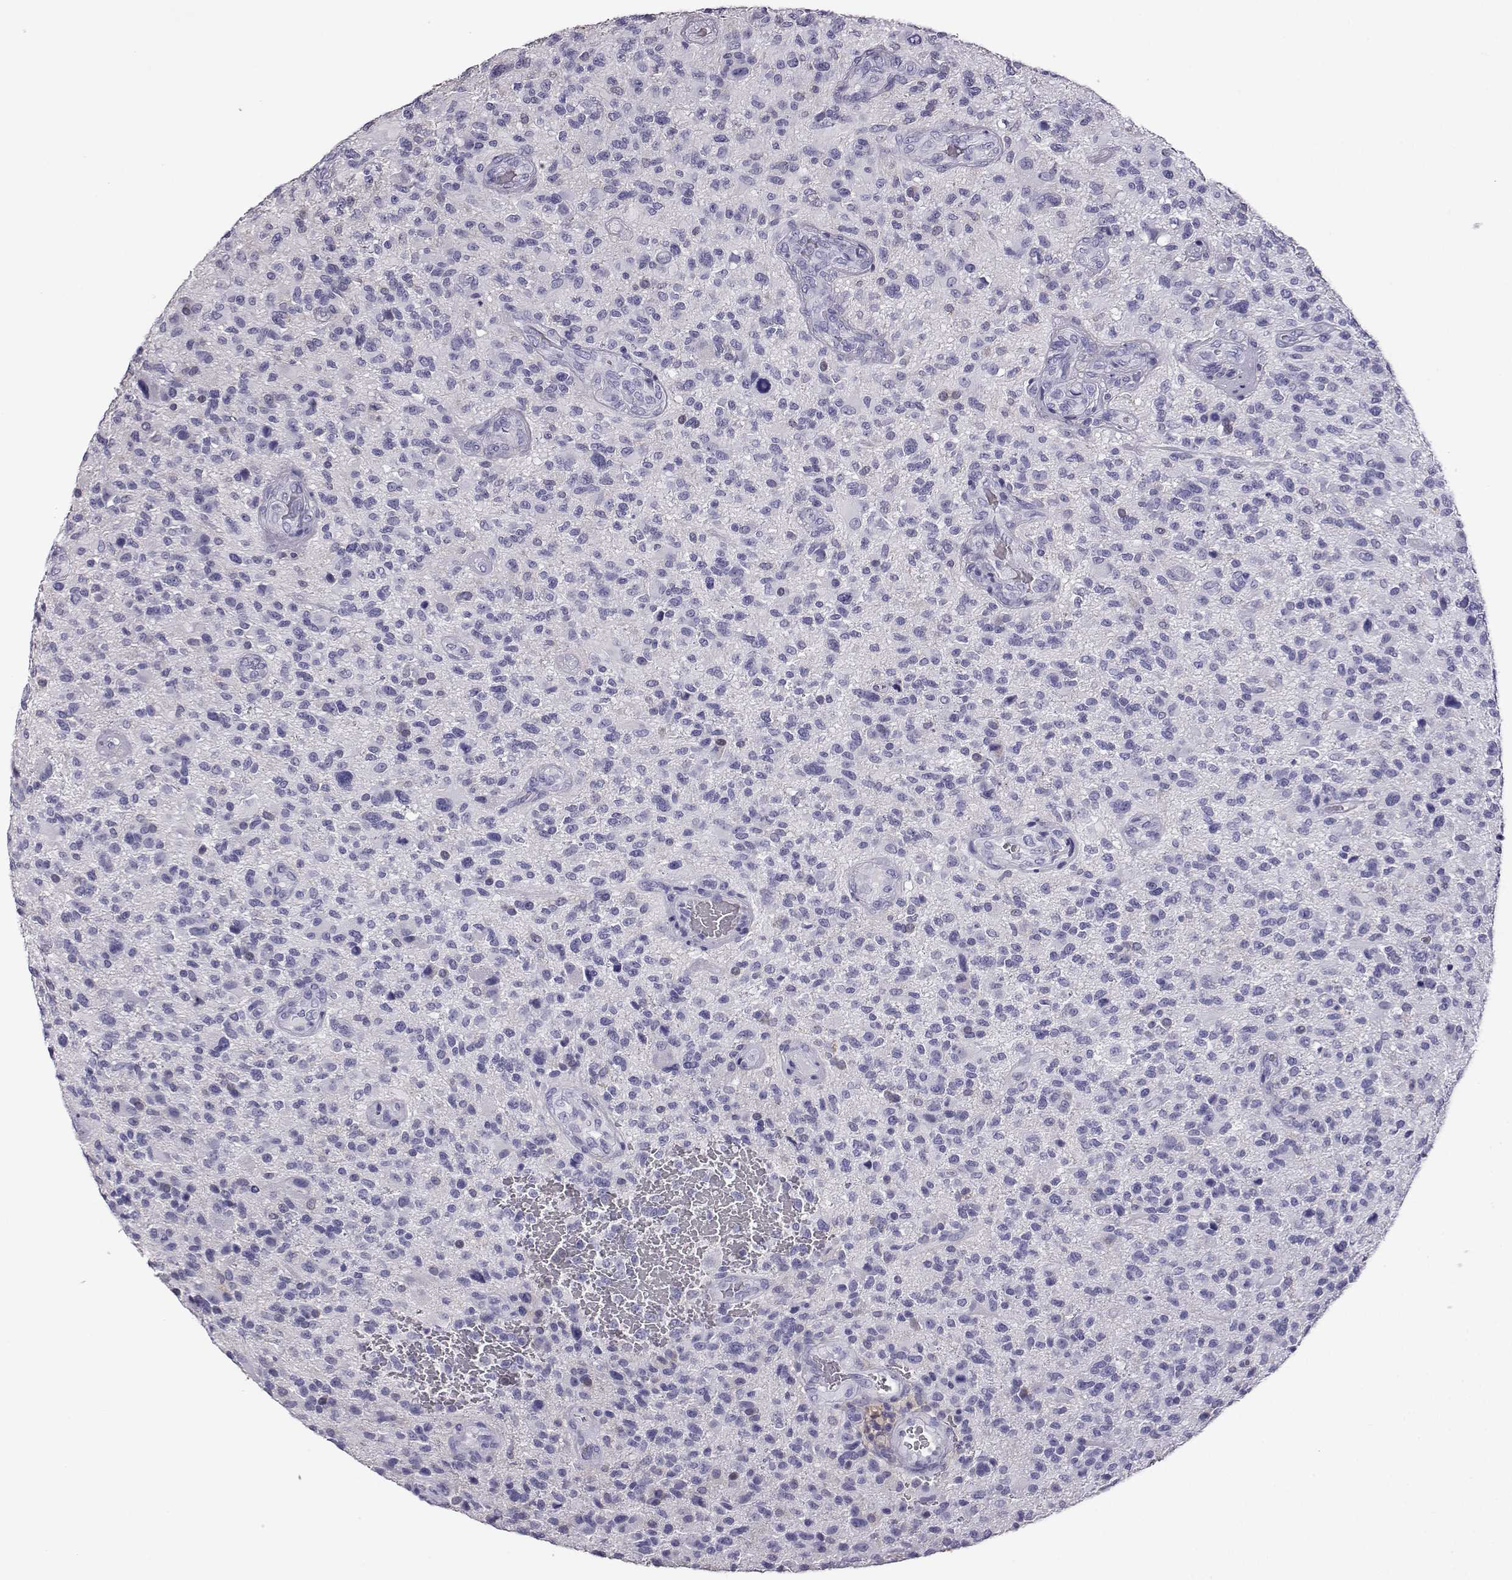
{"staining": {"intensity": "negative", "quantity": "none", "location": "none"}, "tissue": "glioma", "cell_type": "Tumor cells", "image_type": "cancer", "snomed": [{"axis": "morphology", "description": "Glioma, malignant, High grade"}, {"axis": "topography", "description": "Brain"}], "caption": "This image is of glioma stained with IHC to label a protein in brown with the nuclei are counter-stained blue. There is no expression in tumor cells.", "gene": "AKR1B1", "patient": {"sex": "male", "age": 47}}